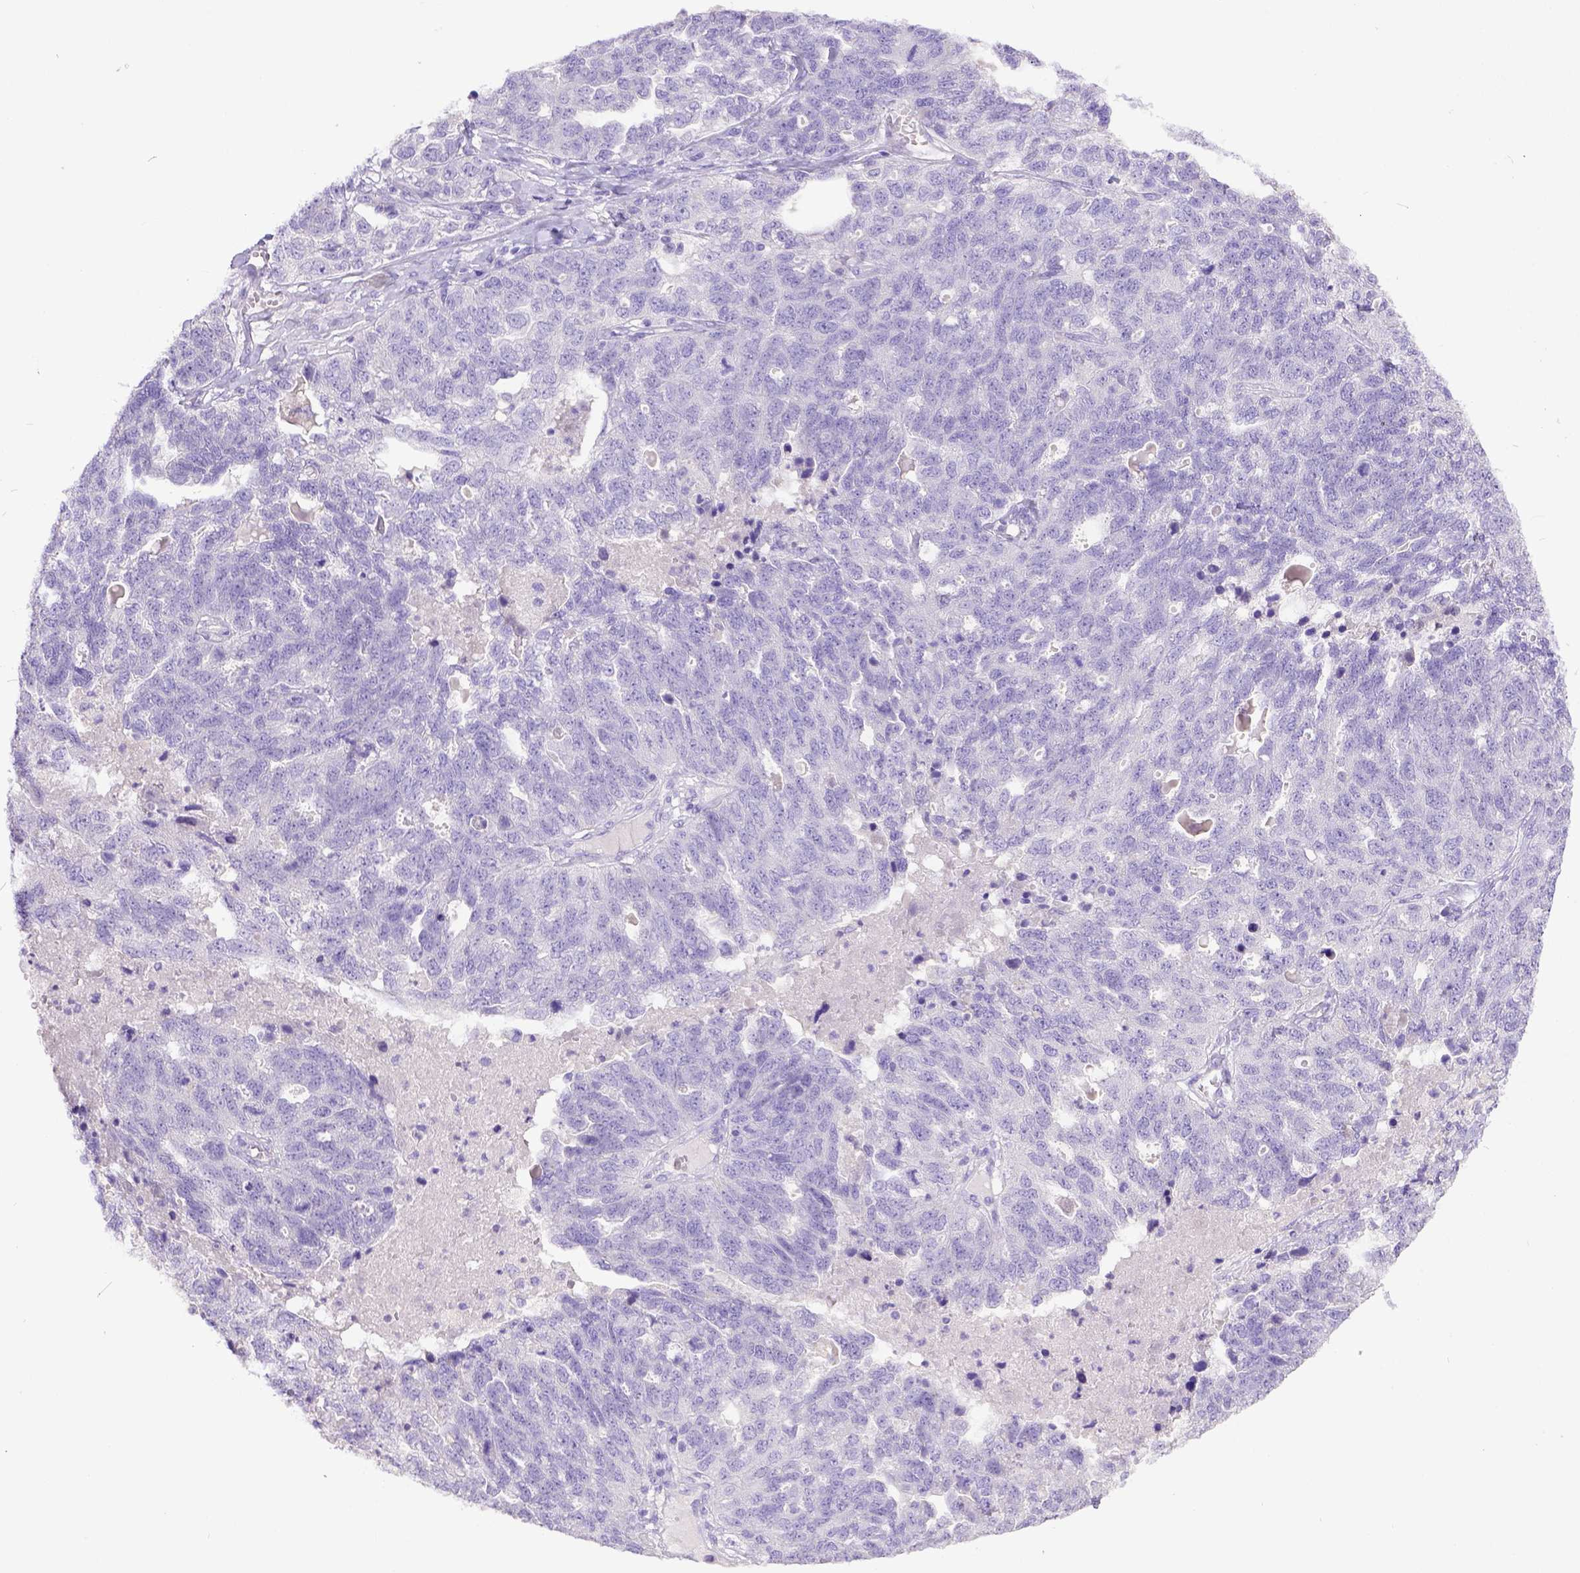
{"staining": {"intensity": "negative", "quantity": "none", "location": "none"}, "tissue": "ovarian cancer", "cell_type": "Tumor cells", "image_type": "cancer", "snomed": [{"axis": "morphology", "description": "Cystadenocarcinoma, serous, NOS"}, {"axis": "topography", "description": "Ovary"}], "caption": "Photomicrograph shows no protein expression in tumor cells of ovarian cancer (serous cystadenocarcinoma) tissue.", "gene": "KIT", "patient": {"sex": "female", "age": 71}}